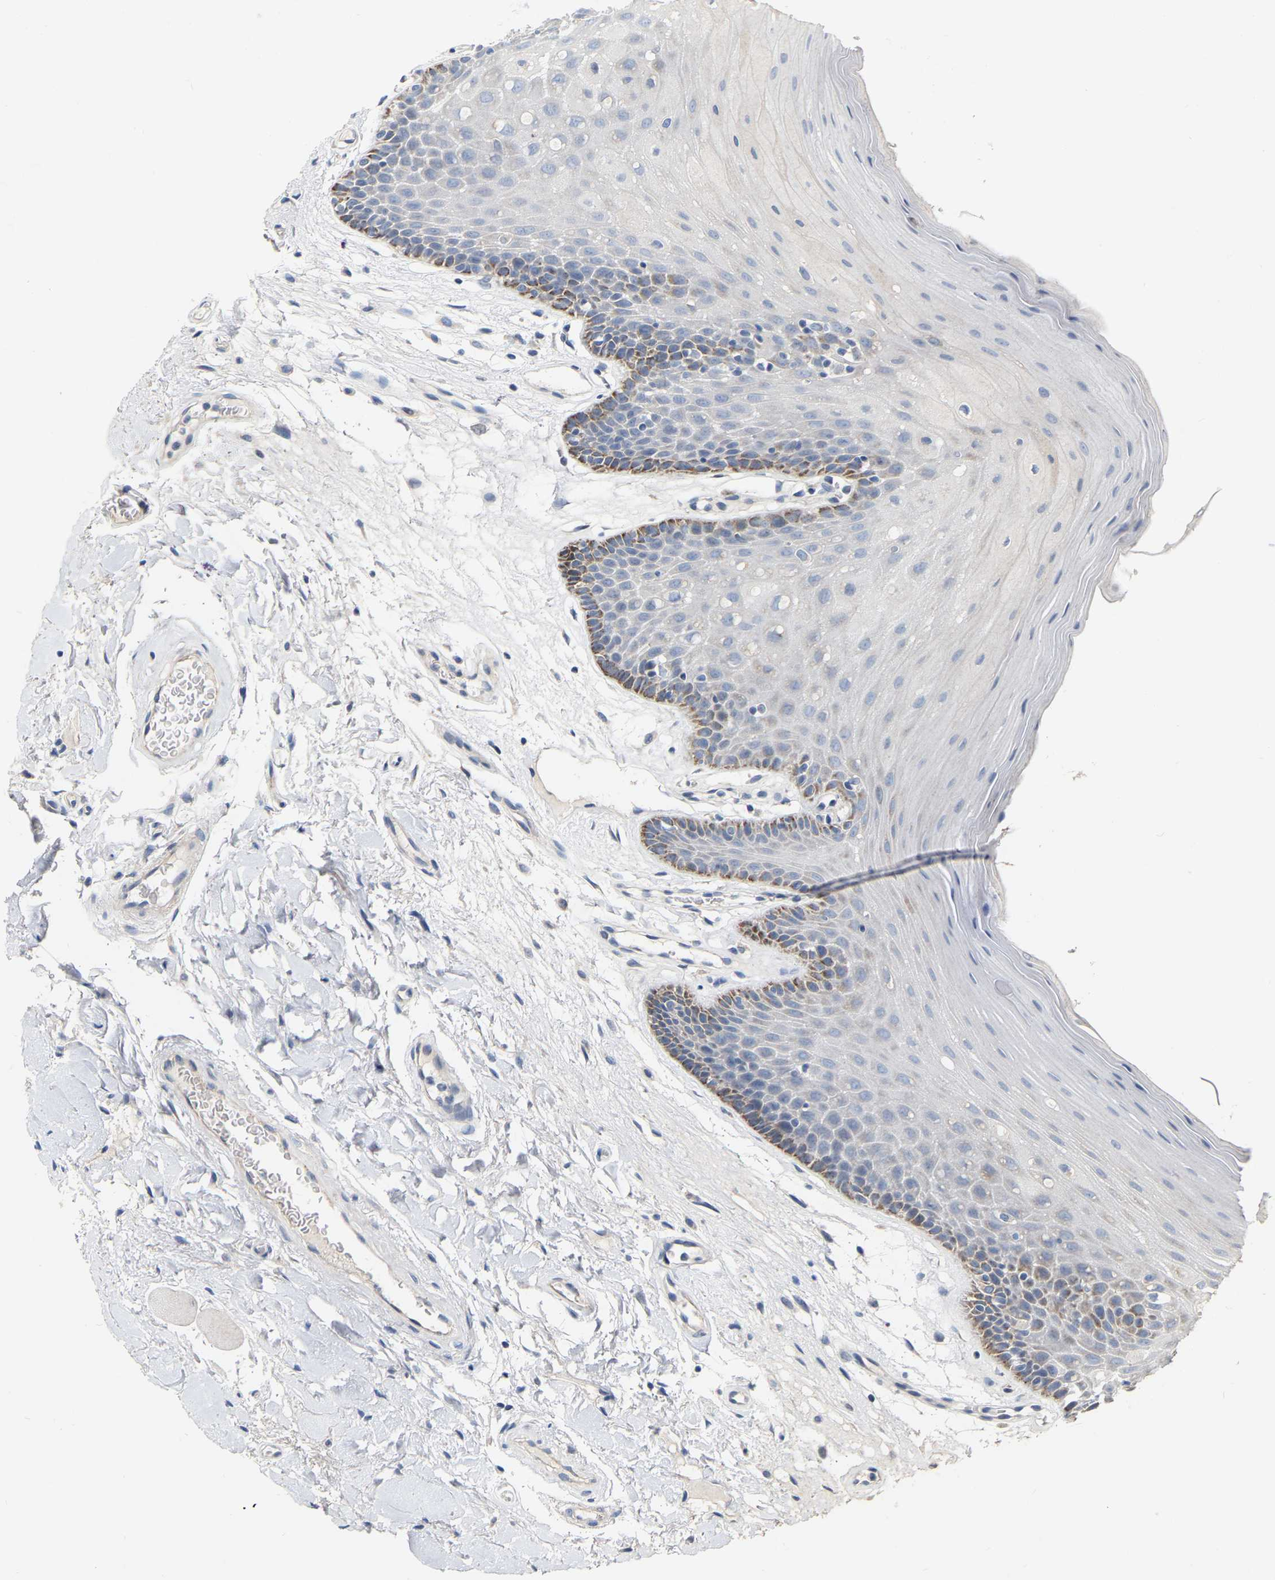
{"staining": {"intensity": "moderate", "quantity": "<25%", "location": "cytoplasmic/membranous"}, "tissue": "oral mucosa", "cell_type": "Squamous epithelial cells", "image_type": "normal", "snomed": [{"axis": "morphology", "description": "Normal tissue, NOS"}, {"axis": "morphology", "description": "Squamous cell carcinoma, NOS"}, {"axis": "topography", "description": "Oral tissue"}, {"axis": "topography", "description": "Head-Neck"}], "caption": "Immunohistochemical staining of unremarkable human oral mucosa reveals low levels of moderate cytoplasmic/membranous positivity in about <25% of squamous epithelial cells. The protein is shown in brown color, while the nuclei are stained blue.", "gene": "SSH1", "patient": {"sex": "male", "age": 71}}